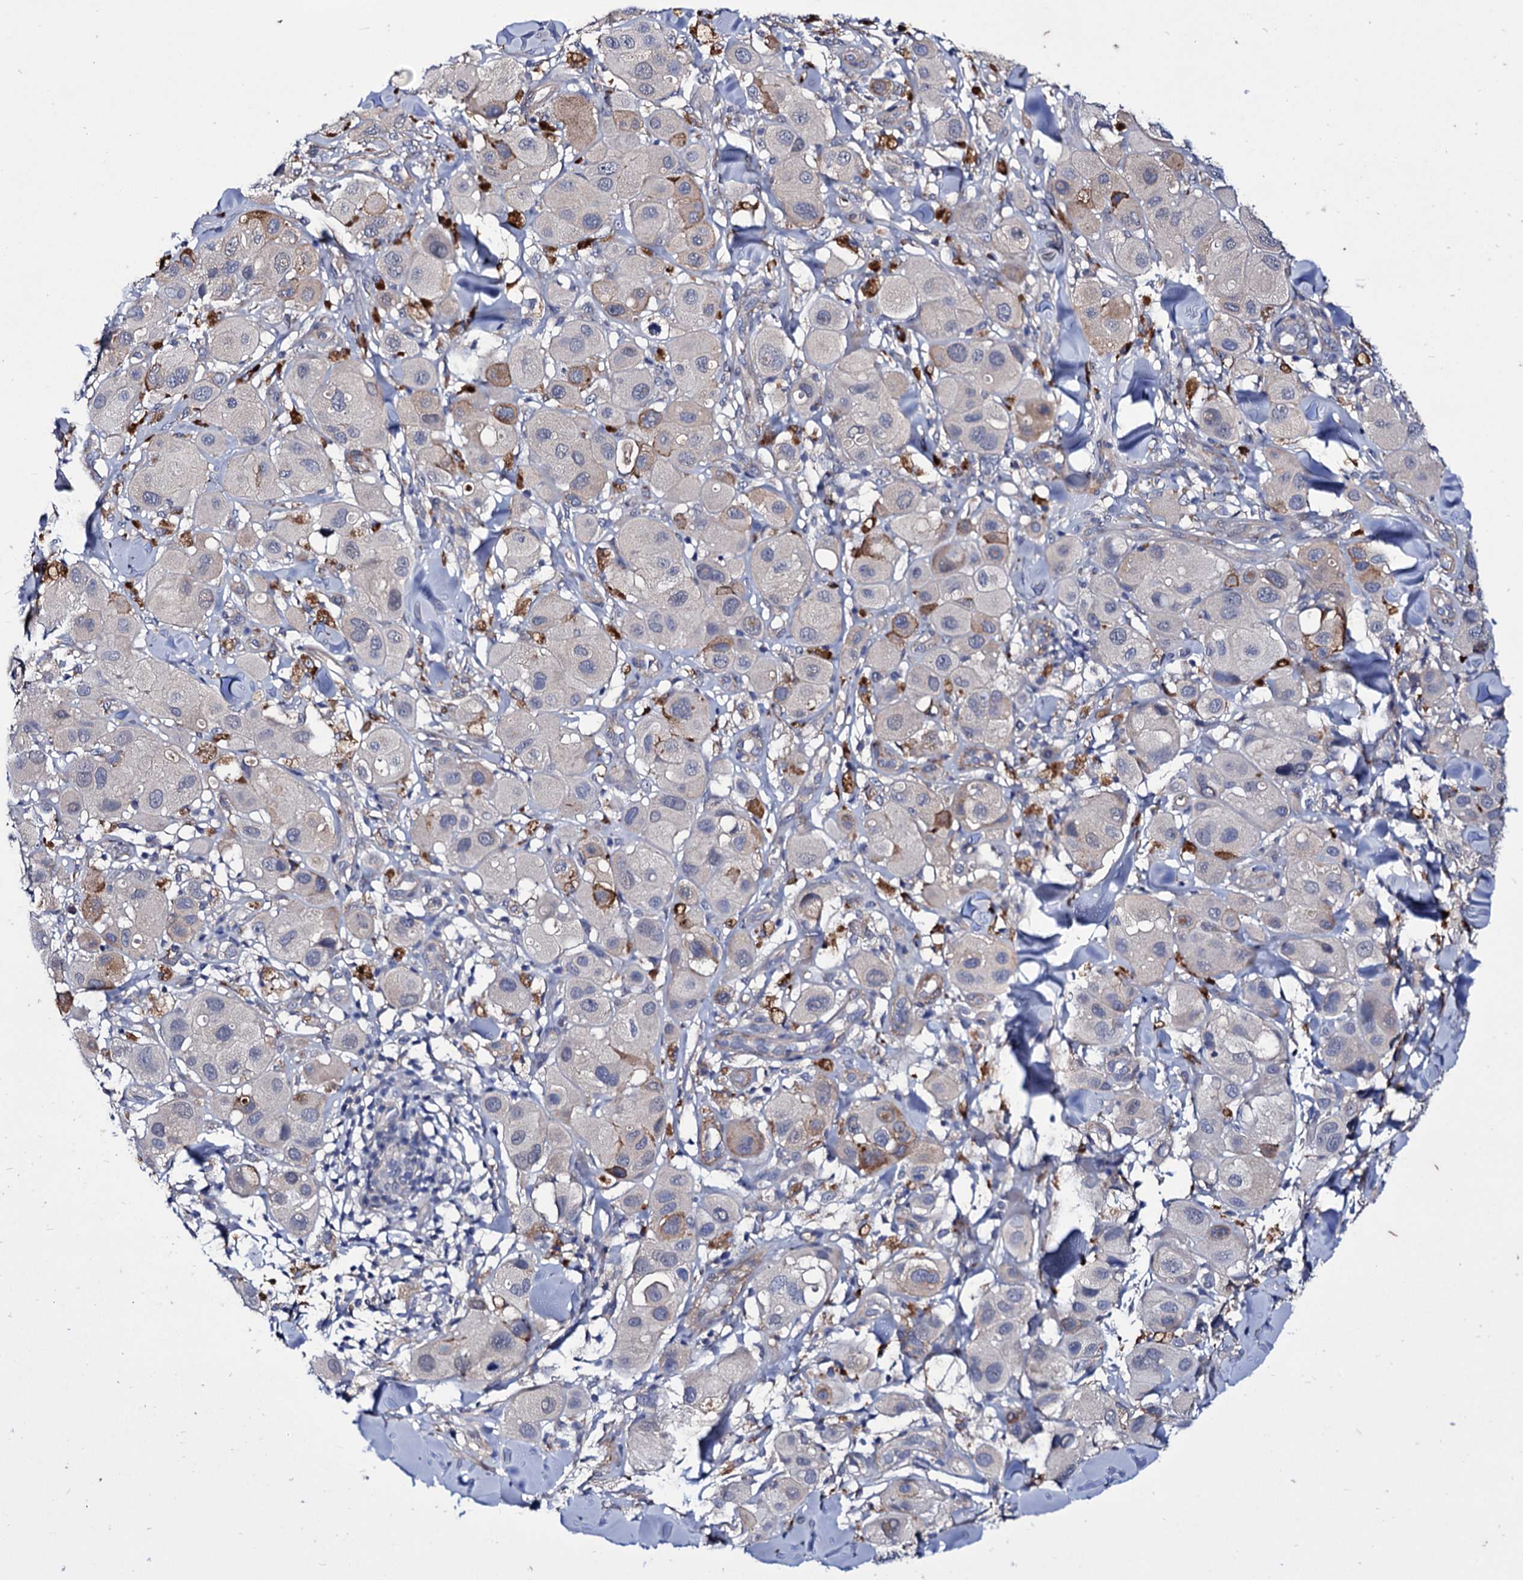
{"staining": {"intensity": "moderate", "quantity": "<25%", "location": "cytoplasmic/membranous"}, "tissue": "melanoma", "cell_type": "Tumor cells", "image_type": "cancer", "snomed": [{"axis": "morphology", "description": "Malignant melanoma, Metastatic site"}, {"axis": "topography", "description": "Skin"}], "caption": "Immunohistochemistry (IHC) of melanoma displays low levels of moderate cytoplasmic/membranous positivity in about <25% of tumor cells.", "gene": "AXL", "patient": {"sex": "male", "age": 41}}